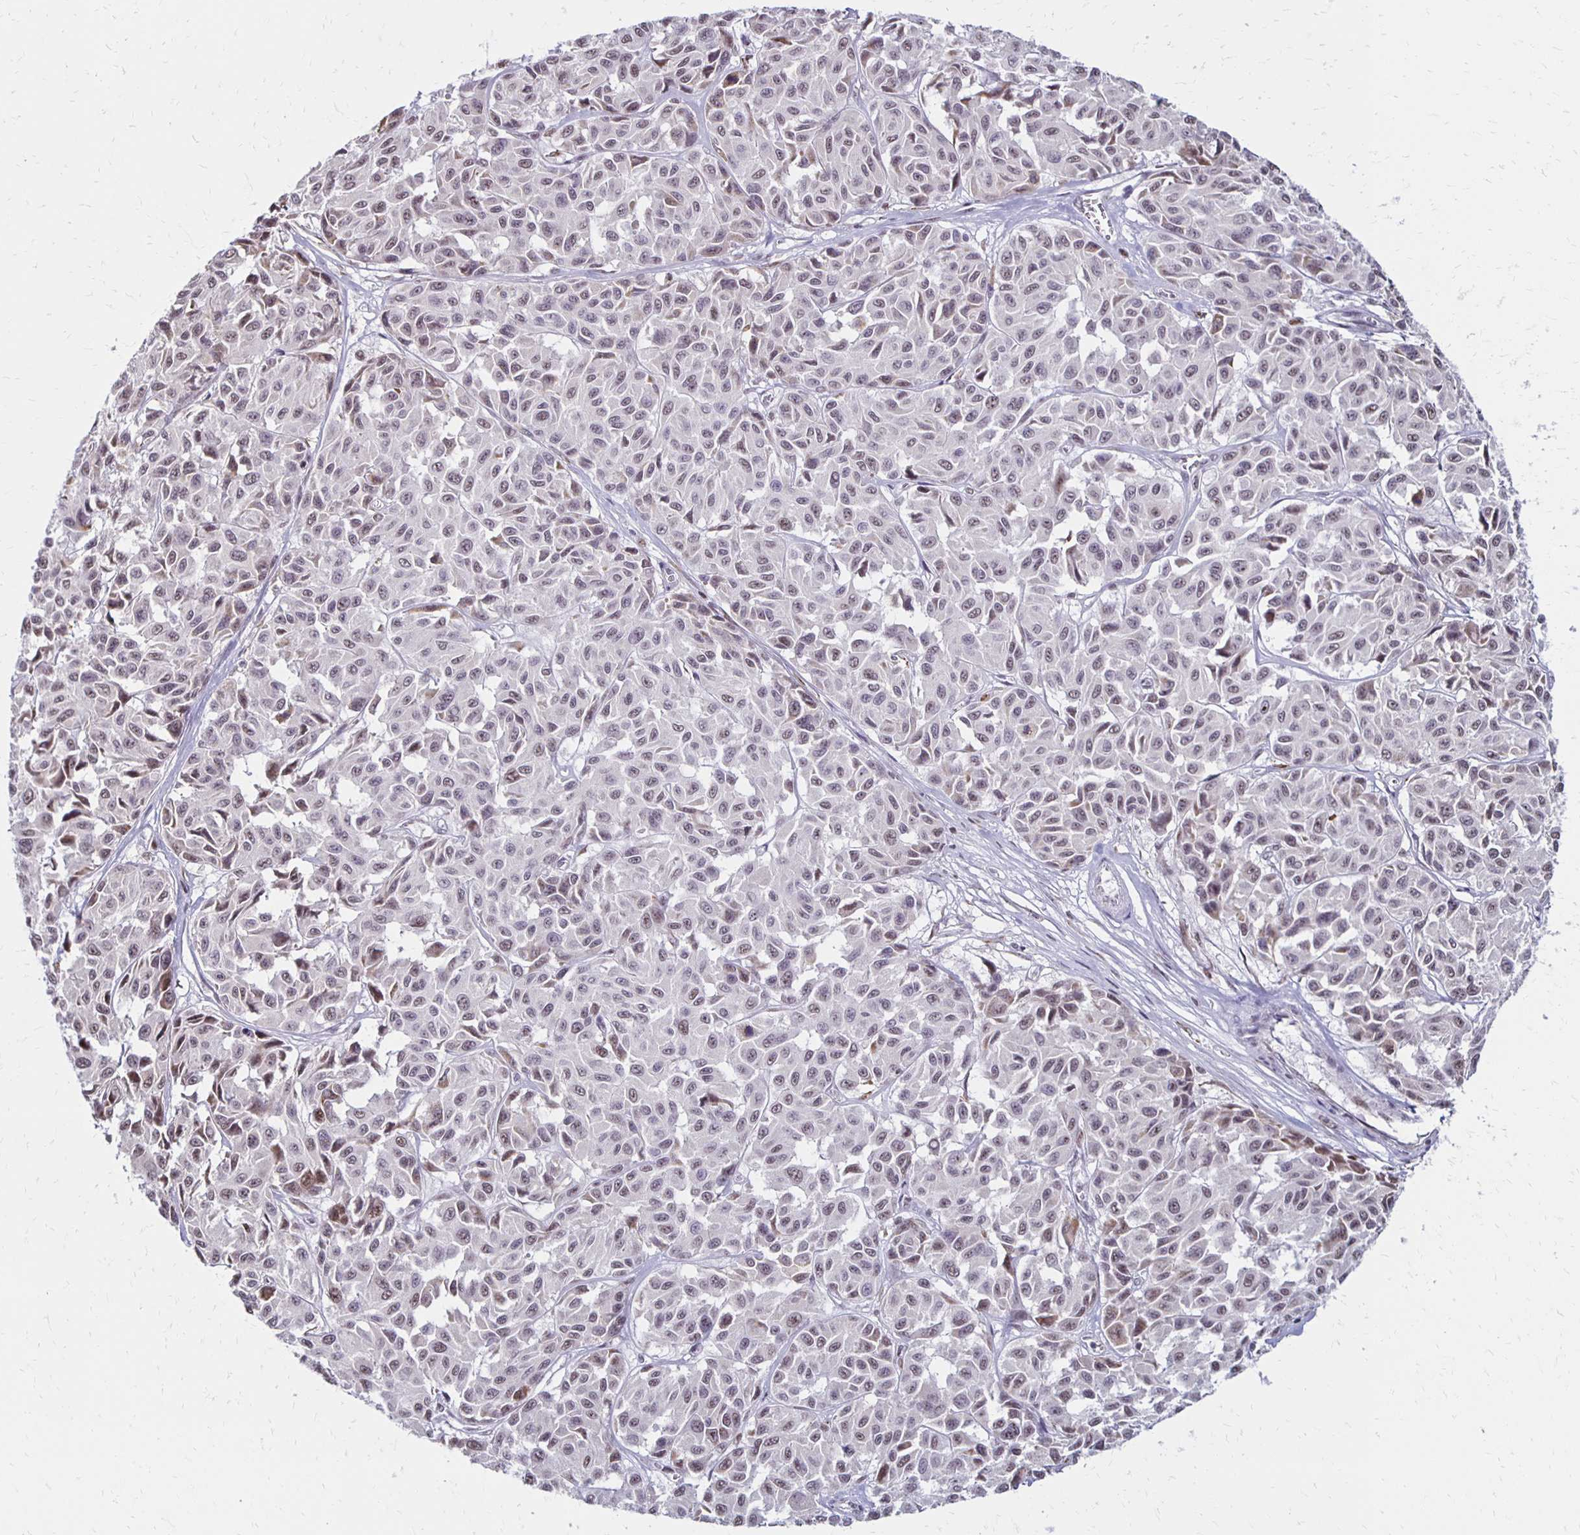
{"staining": {"intensity": "weak", "quantity": "<25%", "location": "nuclear"}, "tissue": "melanoma", "cell_type": "Tumor cells", "image_type": "cancer", "snomed": [{"axis": "morphology", "description": "Malignant melanoma, NOS"}, {"axis": "topography", "description": "Skin"}], "caption": "DAB (3,3'-diaminobenzidine) immunohistochemical staining of human melanoma reveals no significant positivity in tumor cells.", "gene": "DAGLA", "patient": {"sex": "female", "age": 66}}